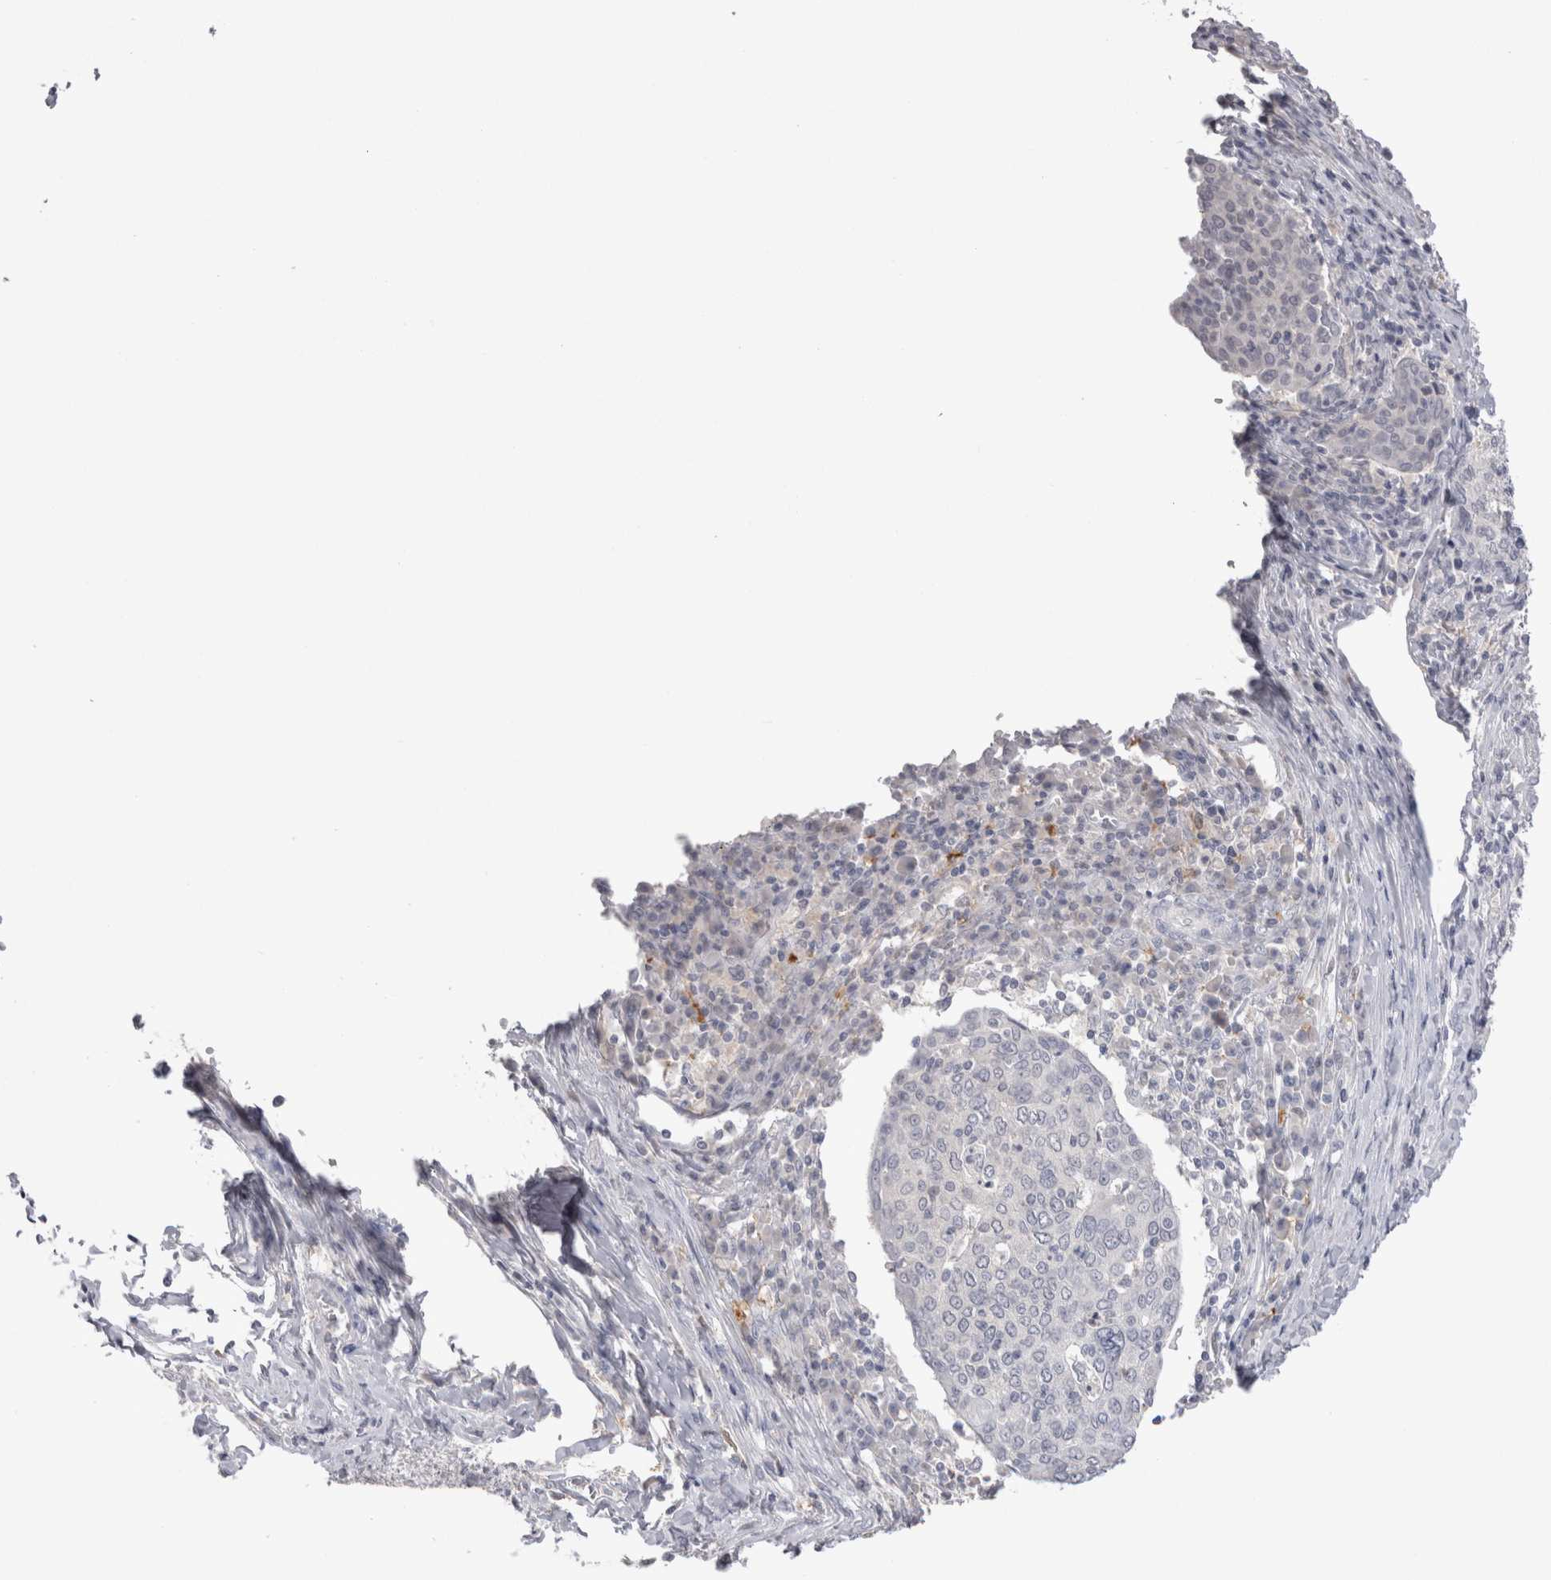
{"staining": {"intensity": "negative", "quantity": "none", "location": "none"}, "tissue": "cervical cancer", "cell_type": "Tumor cells", "image_type": "cancer", "snomed": [{"axis": "morphology", "description": "Squamous cell carcinoma, NOS"}, {"axis": "topography", "description": "Cervix"}], "caption": "DAB immunohistochemical staining of squamous cell carcinoma (cervical) exhibits no significant expression in tumor cells.", "gene": "SUCNR1", "patient": {"sex": "female", "age": 40}}